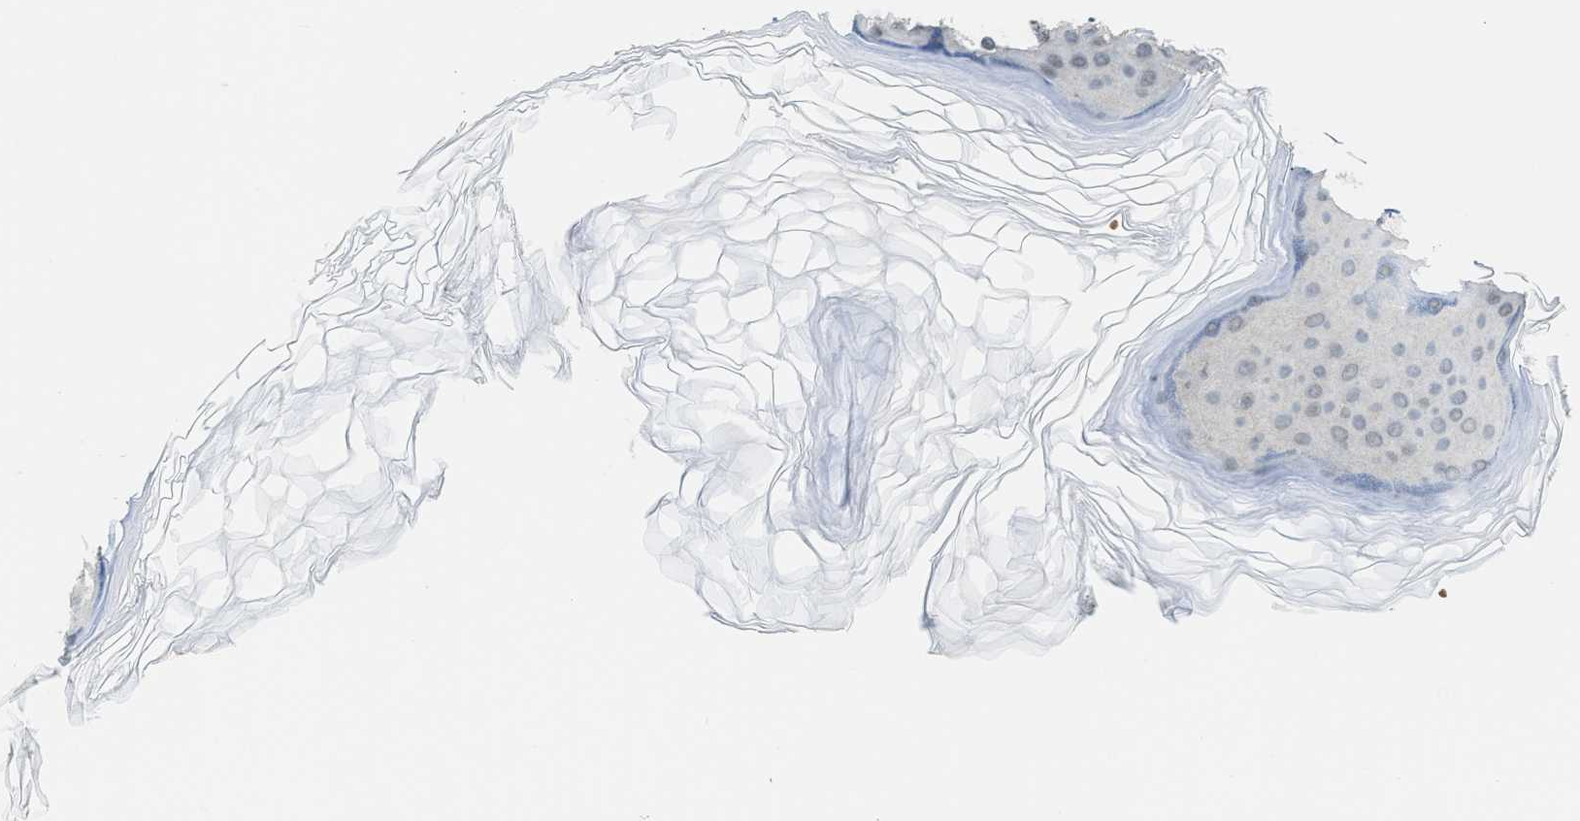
{"staining": {"intensity": "weak", "quantity": "25%-75%", "location": "cytoplasmic/membranous"}, "tissue": "skin", "cell_type": "Fibroblasts", "image_type": "normal", "snomed": [{"axis": "morphology", "description": "Normal tissue, NOS"}, {"axis": "morphology", "description": "Malignant melanoma, Metastatic site"}, {"axis": "topography", "description": "Skin"}], "caption": "Skin stained for a protein (brown) displays weak cytoplasmic/membranous positive expression in about 25%-75% of fibroblasts.", "gene": "KIF24", "patient": {"sex": "male", "age": 41}}